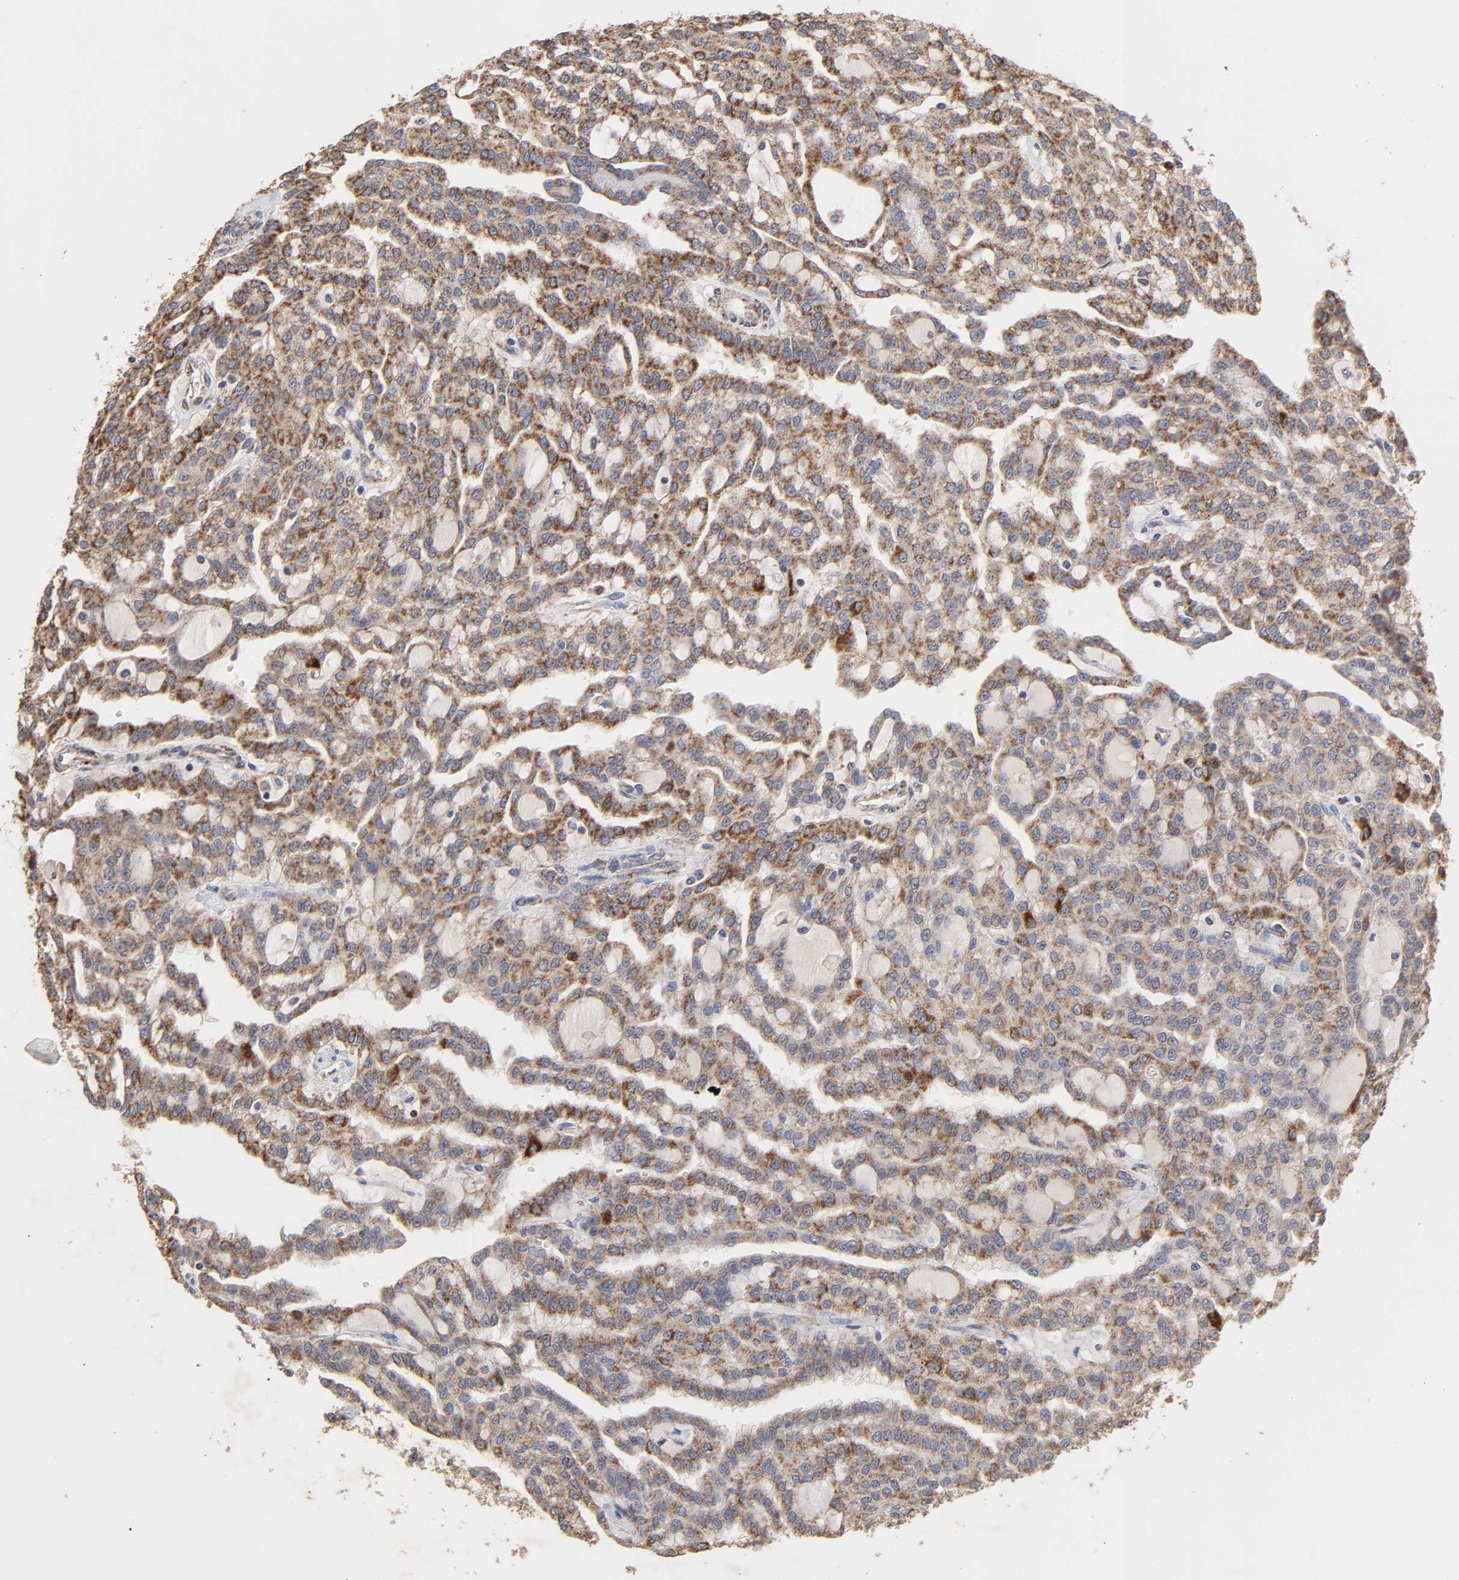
{"staining": {"intensity": "strong", "quantity": ">75%", "location": "cytoplasmic/membranous"}, "tissue": "renal cancer", "cell_type": "Tumor cells", "image_type": "cancer", "snomed": [{"axis": "morphology", "description": "Adenocarcinoma, NOS"}, {"axis": "topography", "description": "Kidney"}], "caption": "Renal cancer (adenocarcinoma) stained with immunohistochemistry (IHC) shows strong cytoplasmic/membranous positivity in approximately >75% of tumor cells.", "gene": "CYCS", "patient": {"sex": "male", "age": 63}}